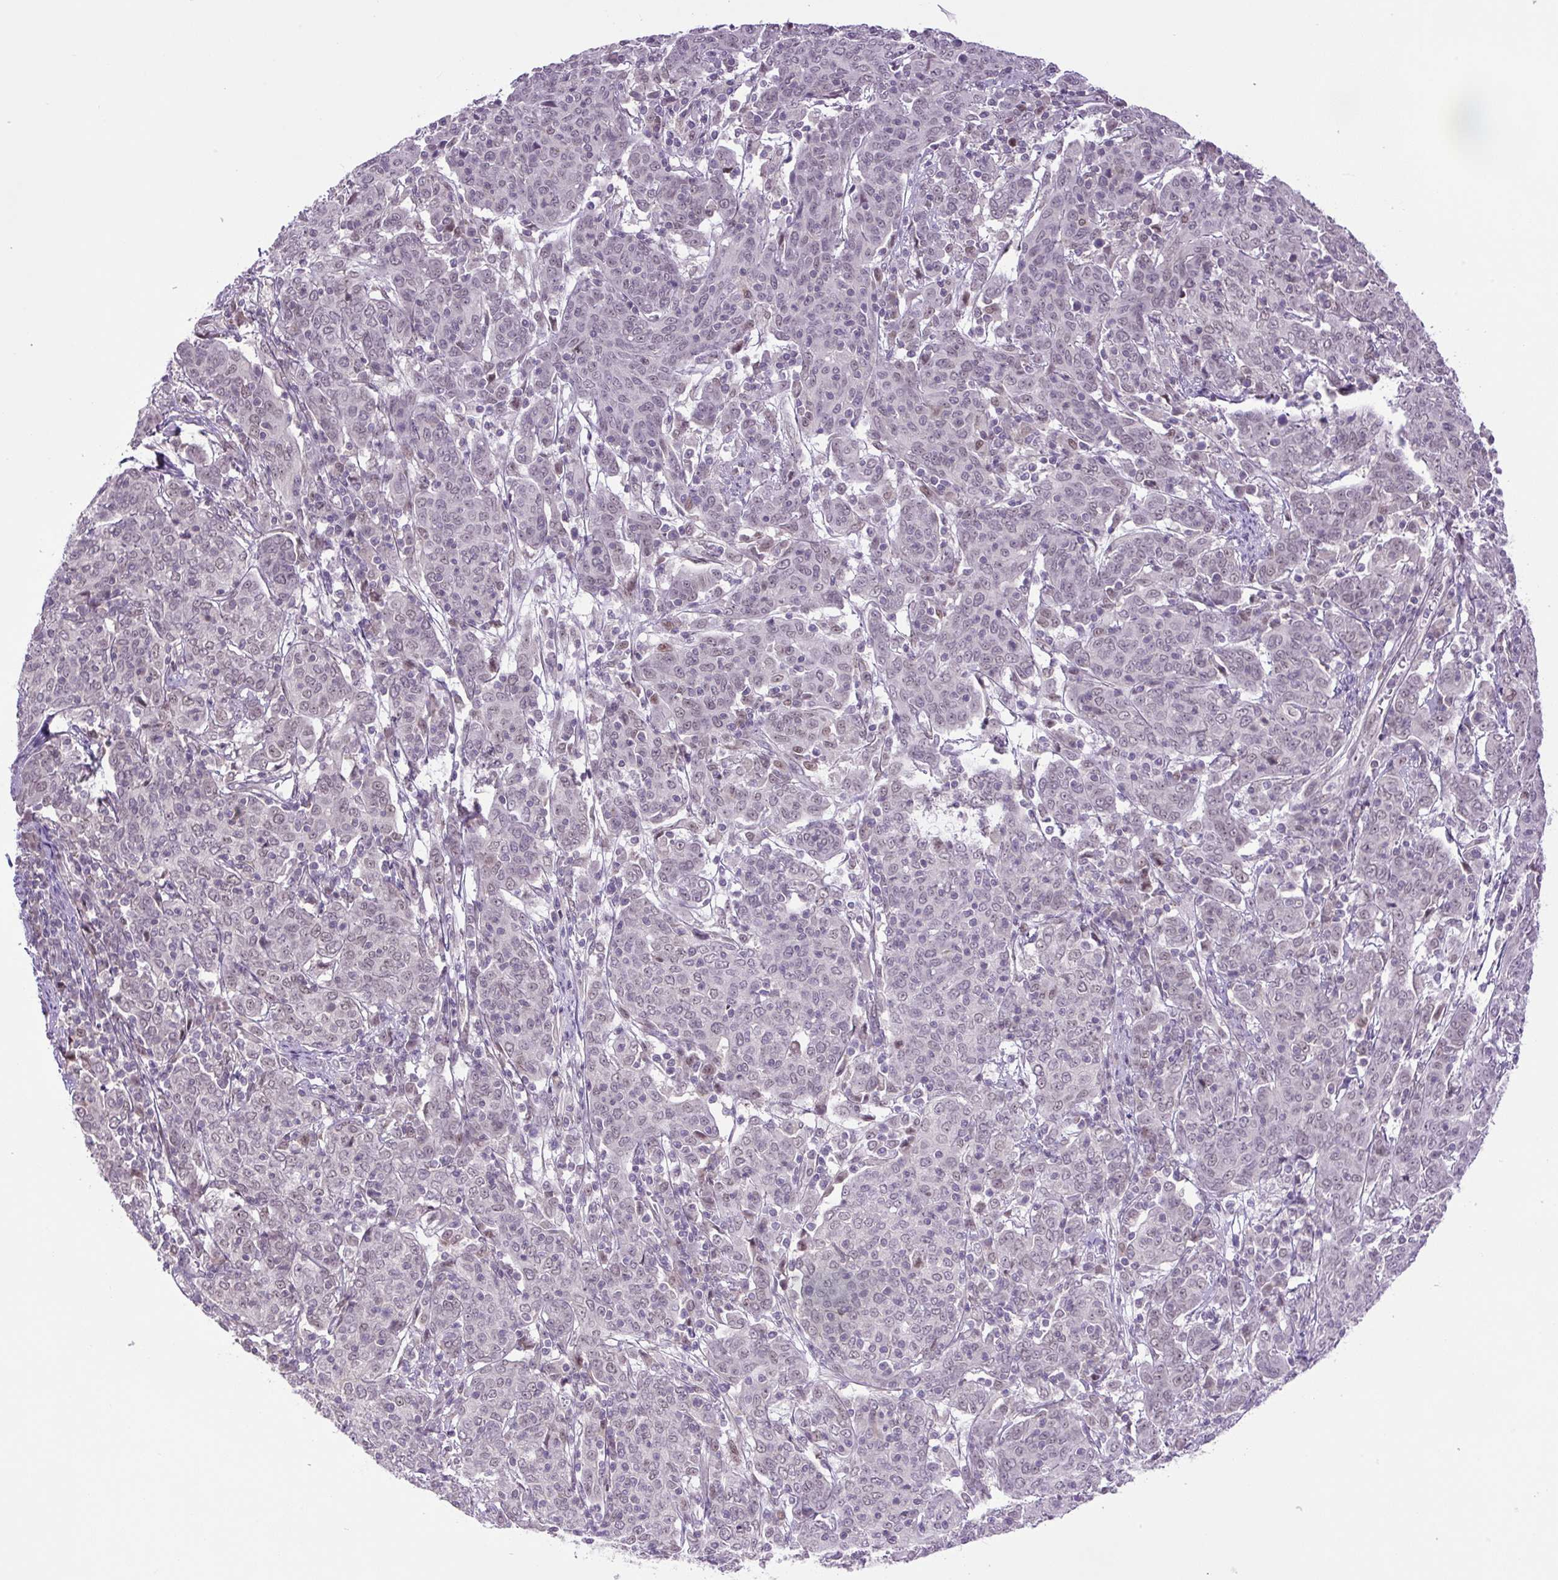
{"staining": {"intensity": "moderate", "quantity": "<25%", "location": "nuclear"}, "tissue": "cervical cancer", "cell_type": "Tumor cells", "image_type": "cancer", "snomed": [{"axis": "morphology", "description": "Squamous cell carcinoma, NOS"}, {"axis": "topography", "description": "Cervix"}], "caption": "Immunohistochemistry (IHC) of cervical cancer (squamous cell carcinoma) shows low levels of moderate nuclear positivity in about <25% of tumor cells. The protein is shown in brown color, while the nuclei are stained blue.", "gene": "KPNA1", "patient": {"sex": "female", "age": 67}}